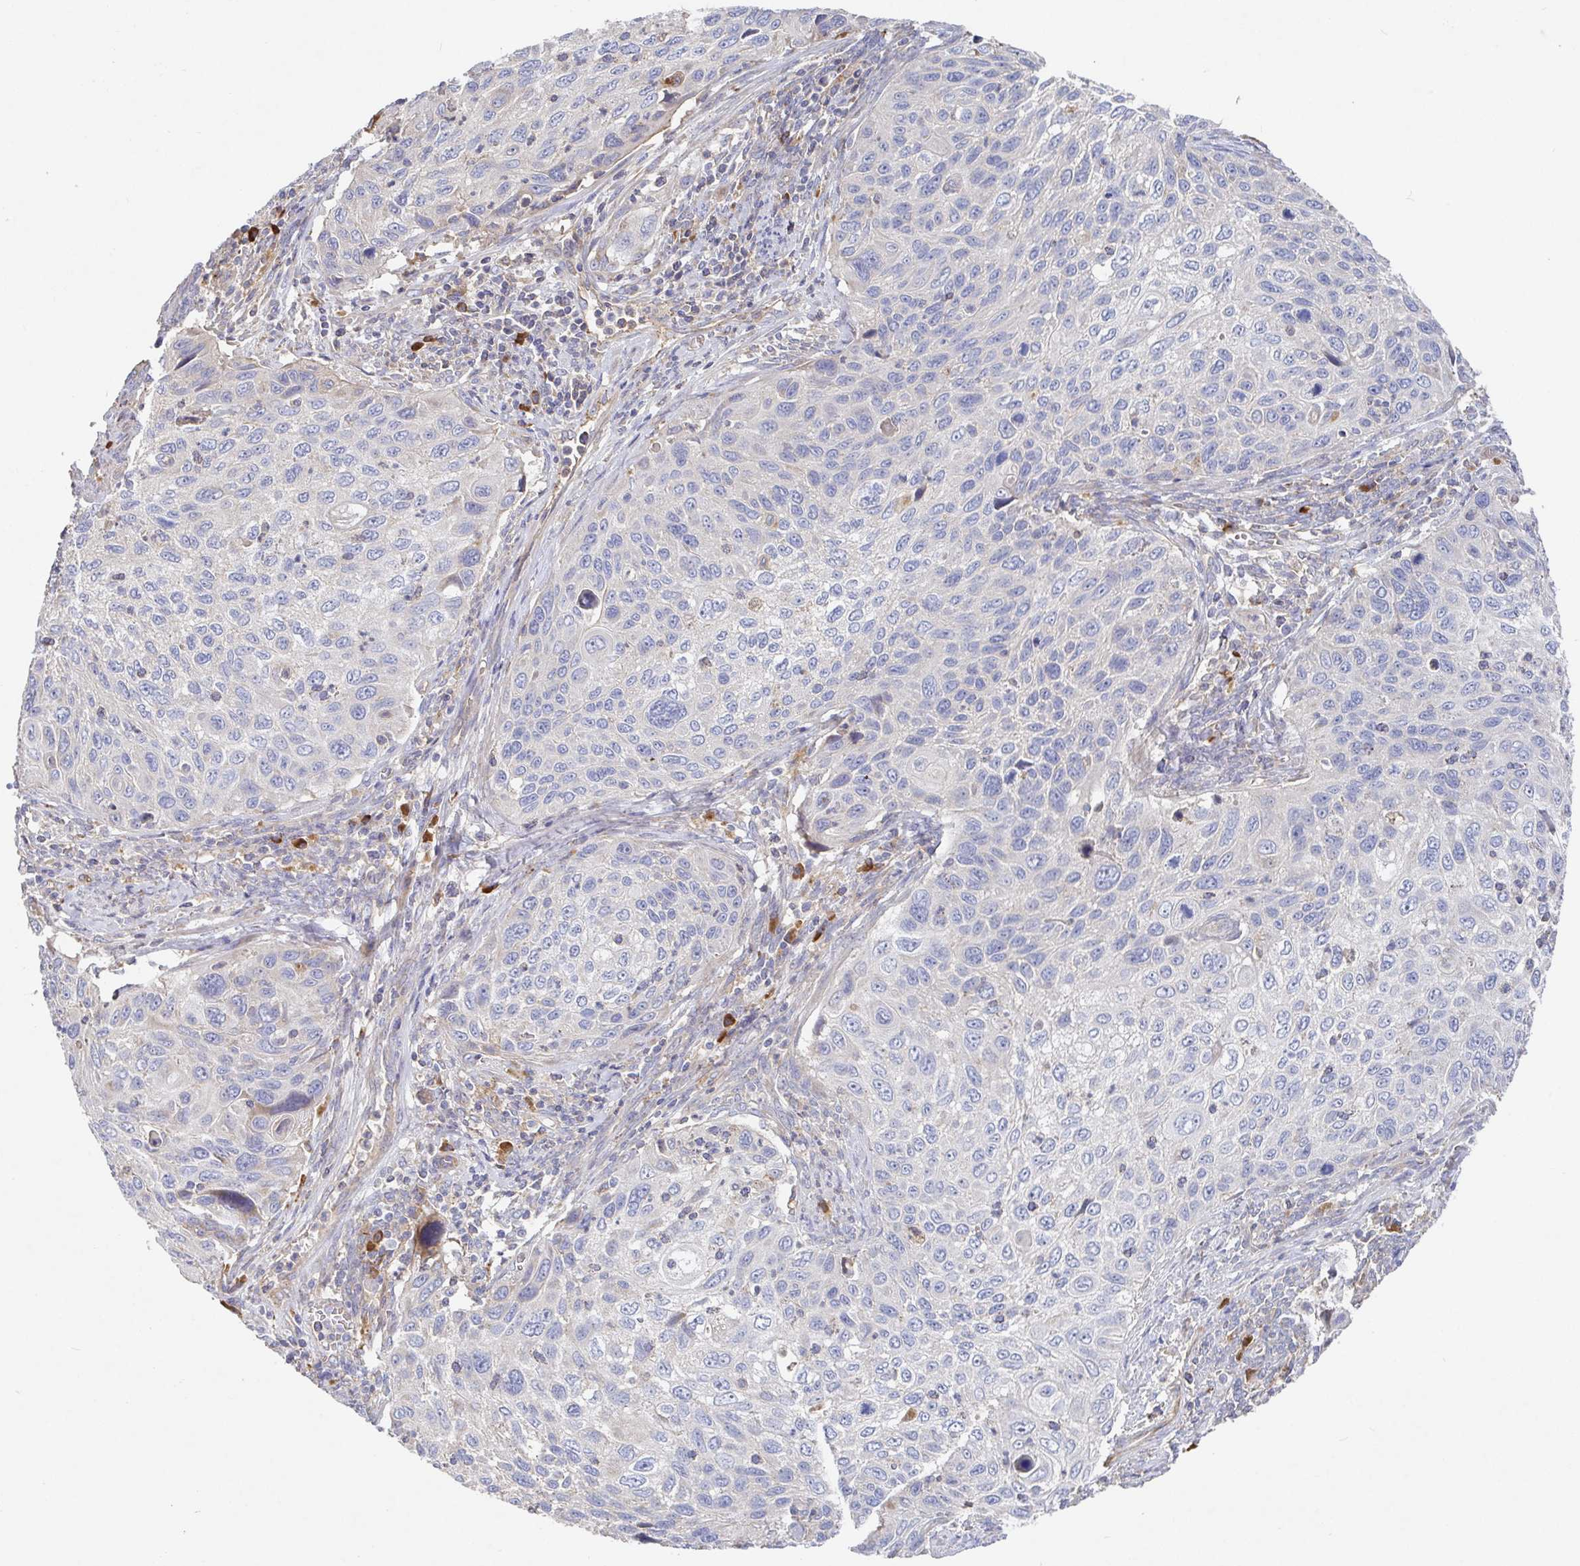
{"staining": {"intensity": "negative", "quantity": "none", "location": "none"}, "tissue": "cervical cancer", "cell_type": "Tumor cells", "image_type": "cancer", "snomed": [{"axis": "morphology", "description": "Squamous cell carcinoma, NOS"}, {"axis": "topography", "description": "Cervix"}], "caption": "The histopathology image reveals no staining of tumor cells in squamous cell carcinoma (cervical). The staining is performed using DAB (3,3'-diaminobenzidine) brown chromogen with nuclei counter-stained in using hematoxylin.", "gene": "IRAK2", "patient": {"sex": "female", "age": 70}}